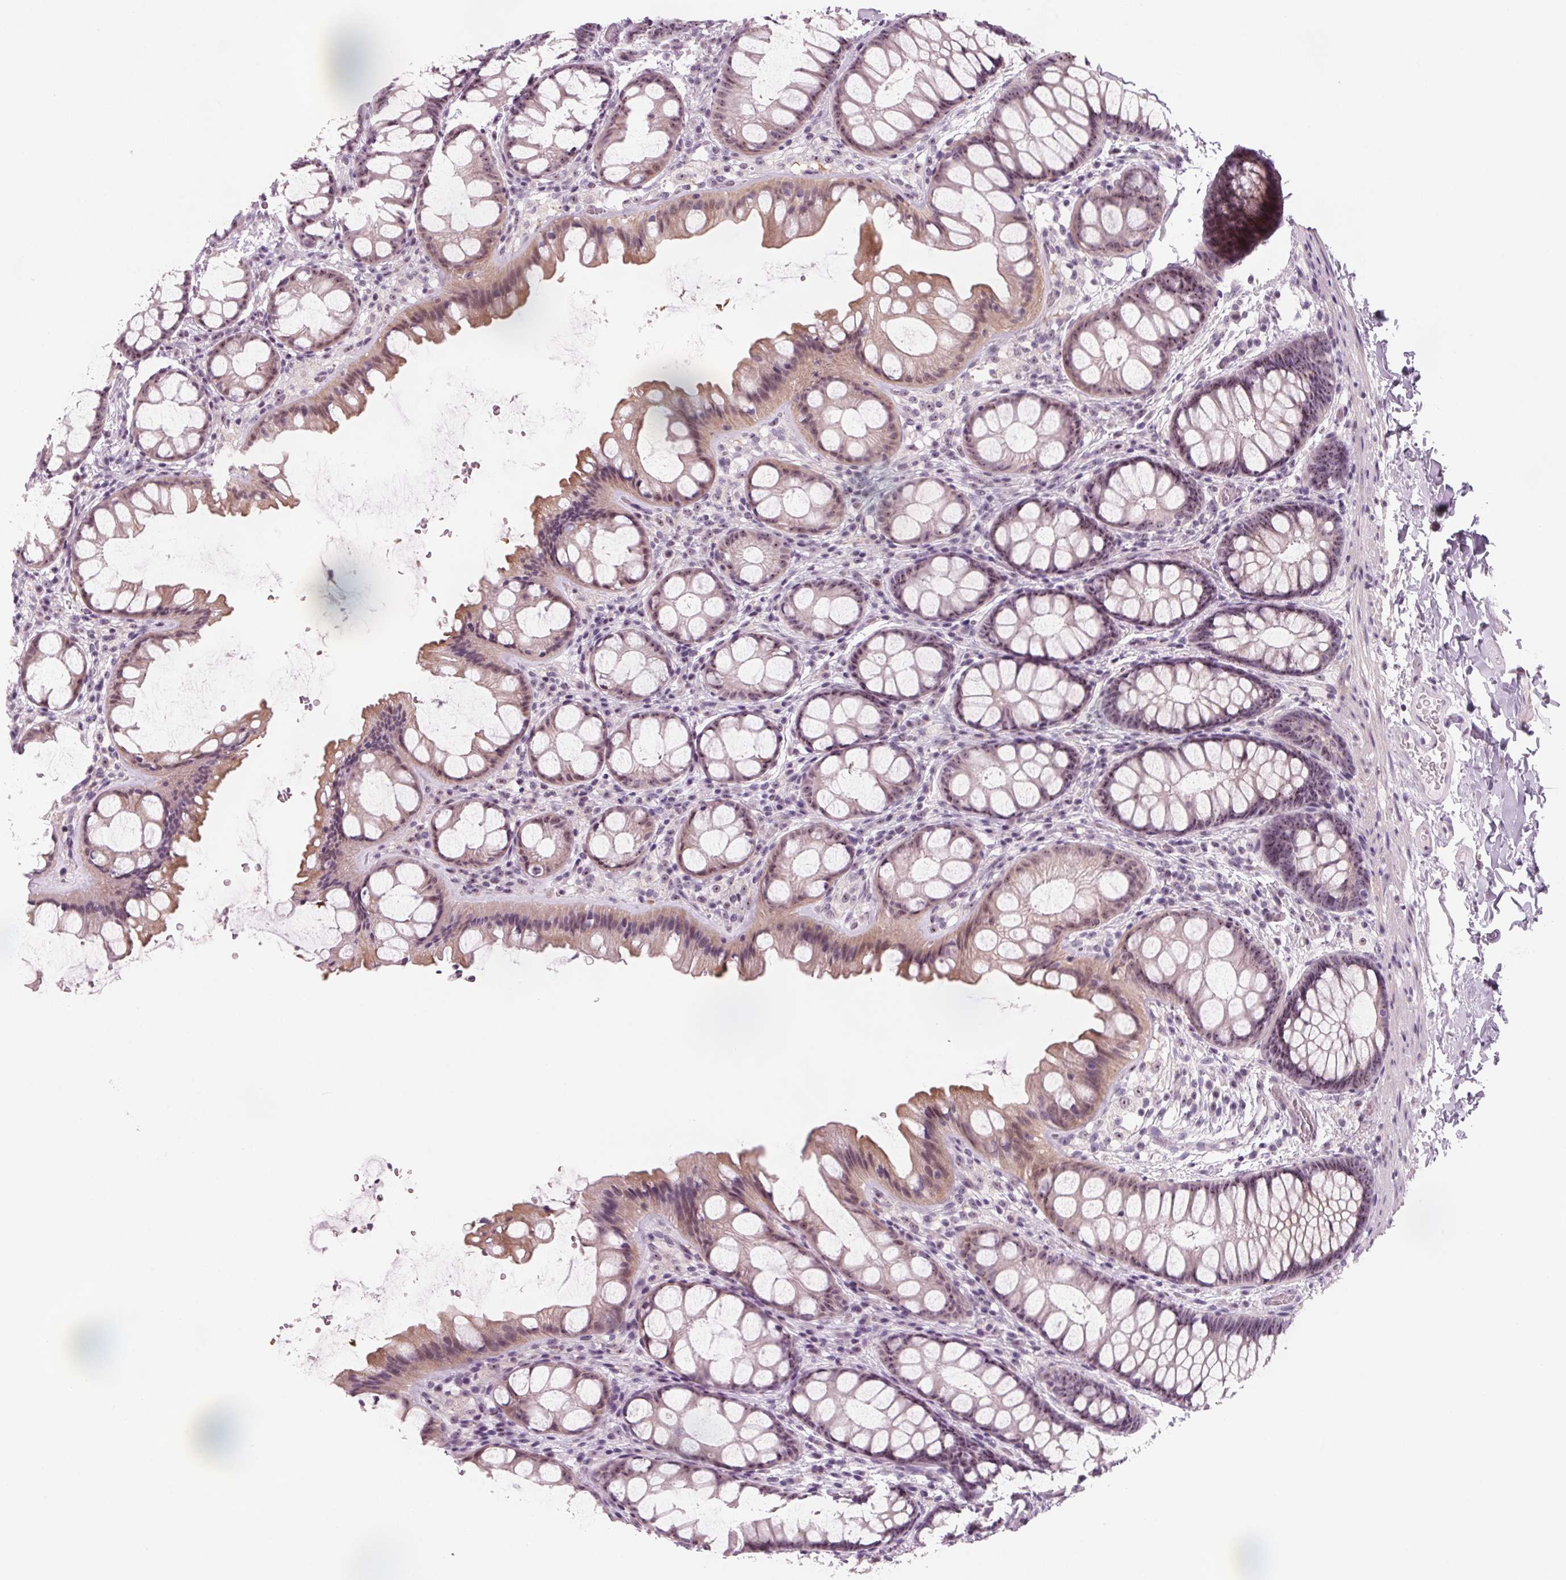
{"staining": {"intensity": "negative", "quantity": "none", "location": "none"}, "tissue": "colon", "cell_type": "Endothelial cells", "image_type": "normal", "snomed": [{"axis": "morphology", "description": "Normal tissue, NOS"}, {"axis": "topography", "description": "Colon"}], "caption": "This is an immunohistochemistry (IHC) micrograph of benign human colon. There is no positivity in endothelial cells.", "gene": "DNTTIP2", "patient": {"sex": "male", "age": 47}}